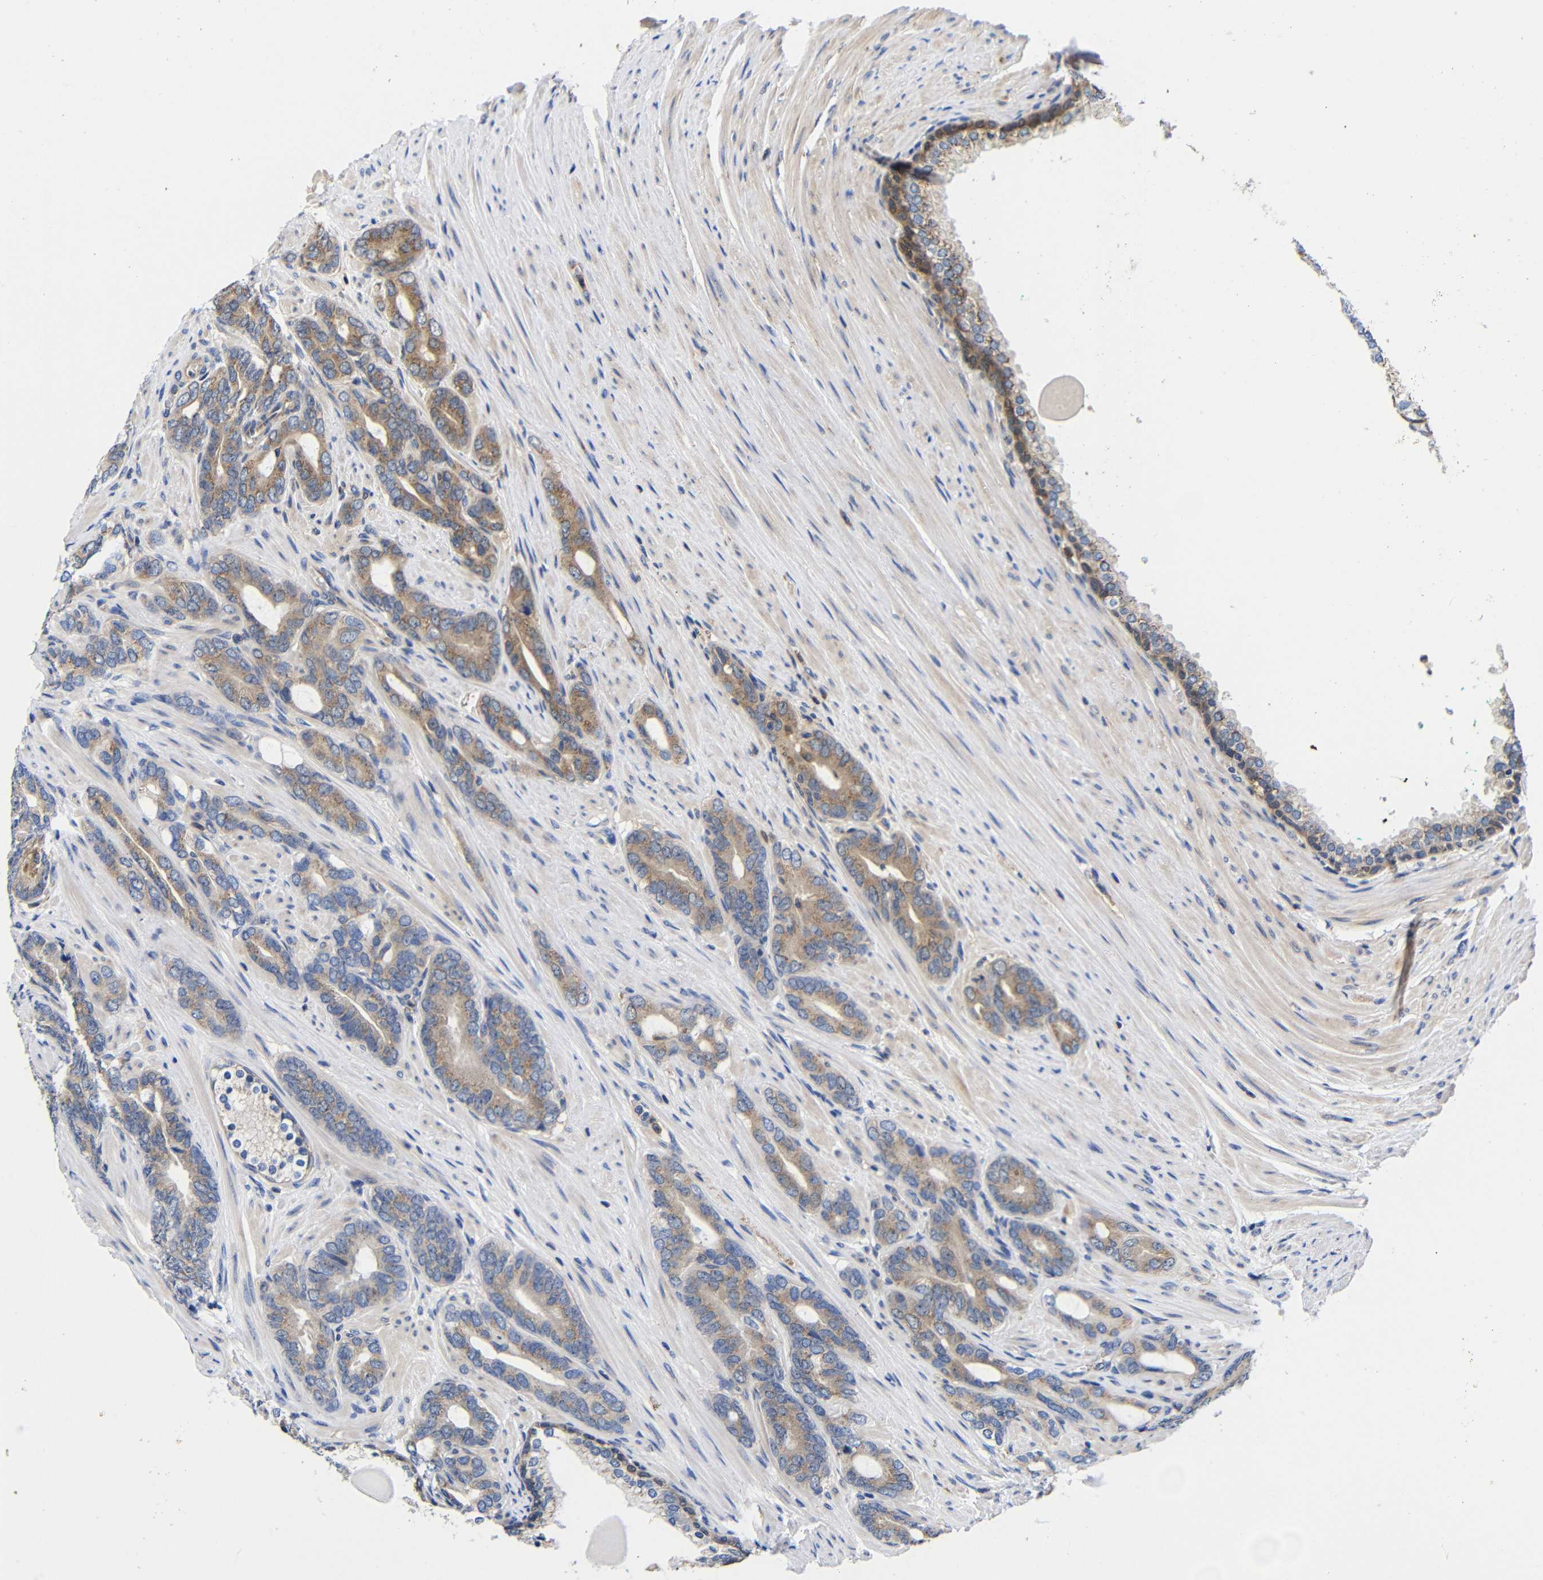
{"staining": {"intensity": "moderate", "quantity": ">75%", "location": "cytoplasmic/membranous"}, "tissue": "prostate cancer", "cell_type": "Tumor cells", "image_type": "cancer", "snomed": [{"axis": "morphology", "description": "Adenocarcinoma, Low grade"}, {"axis": "topography", "description": "Prostate"}], "caption": "Immunohistochemical staining of human prostate low-grade adenocarcinoma shows medium levels of moderate cytoplasmic/membranous protein positivity in approximately >75% of tumor cells. (IHC, brightfield microscopy, high magnification).", "gene": "LRRCC1", "patient": {"sex": "male", "age": 63}}